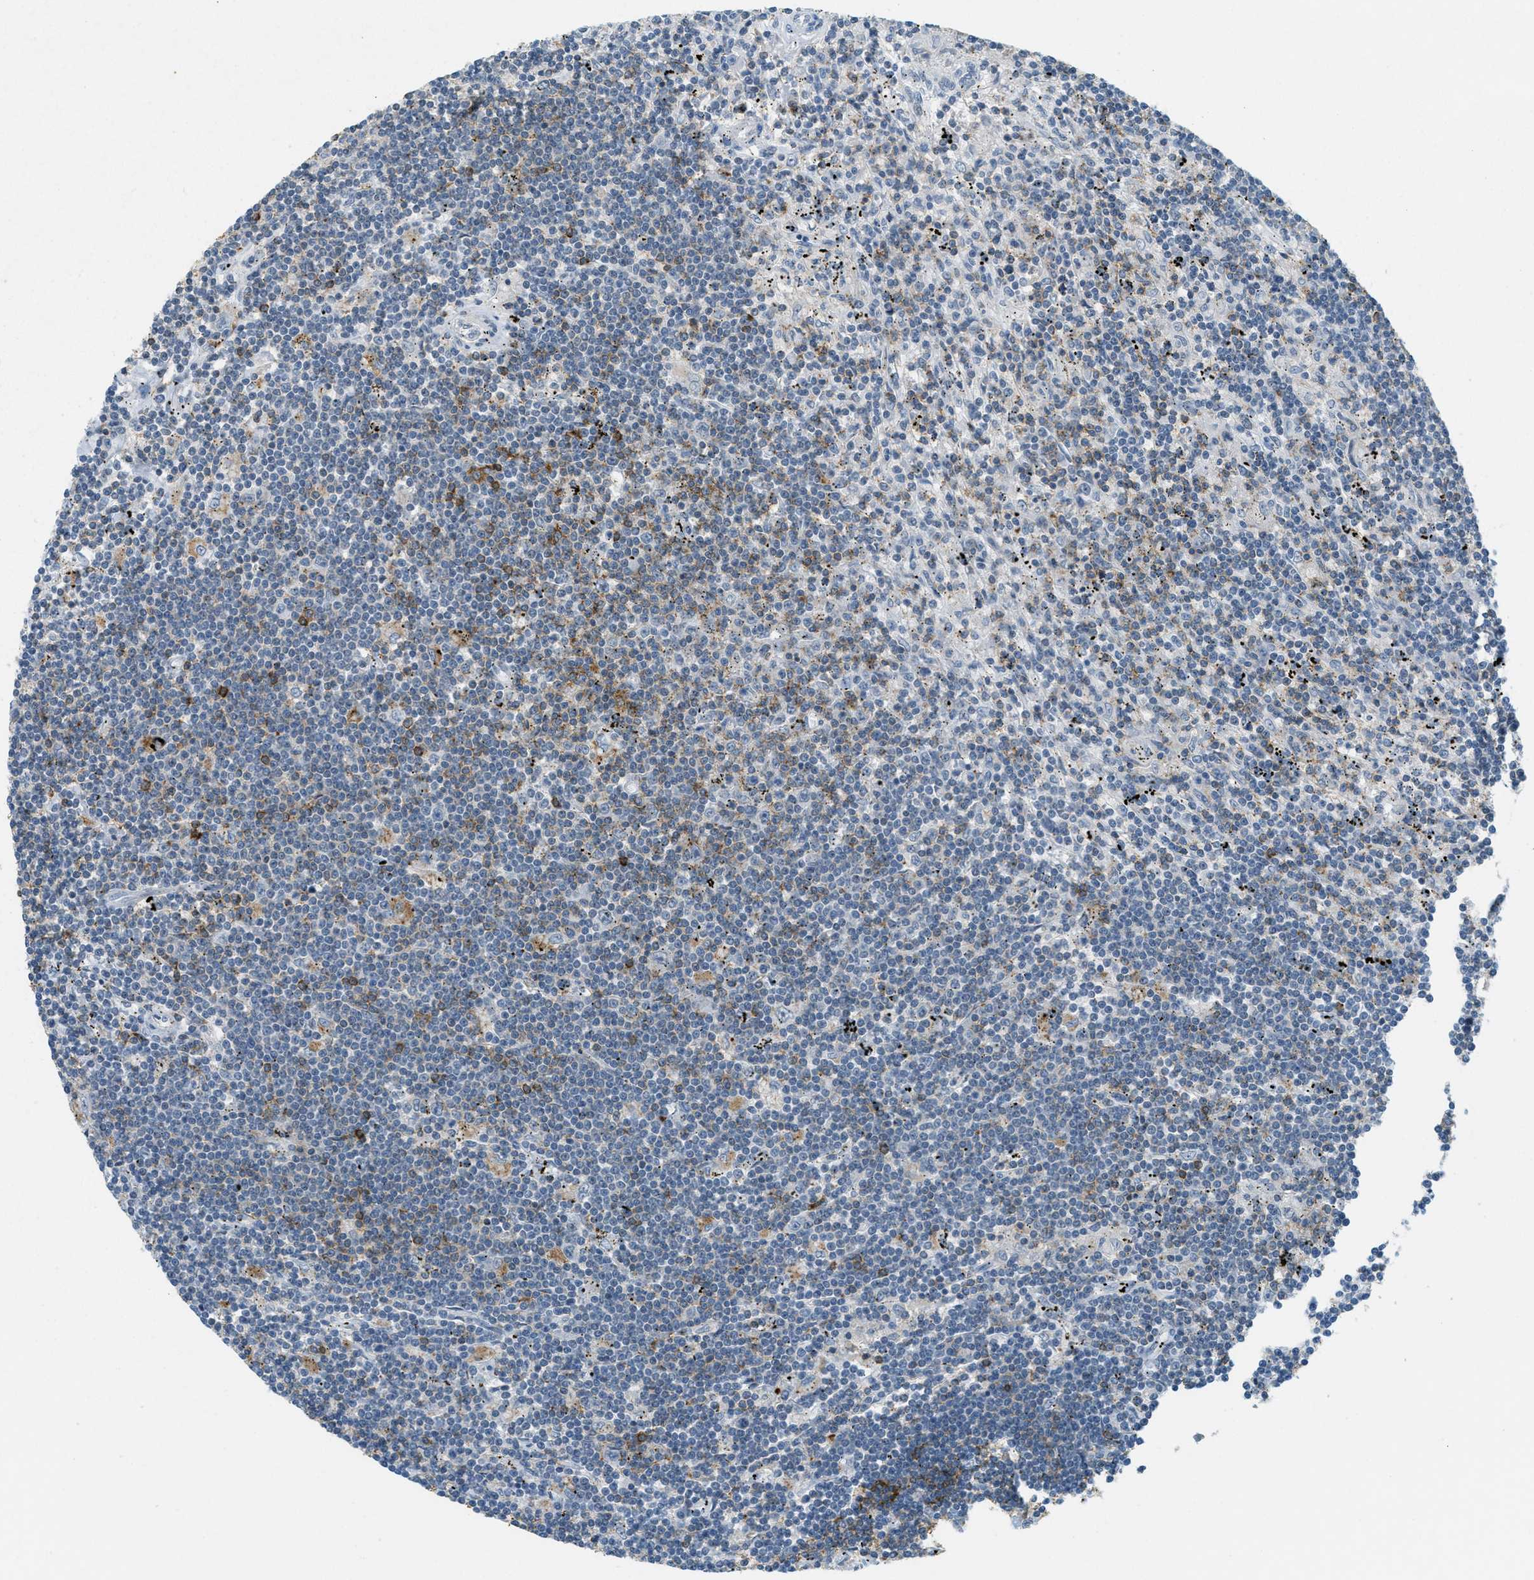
{"staining": {"intensity": "moderate", "quantity": "<25%", "location": "cytoplasmic/membranous"}, "tissue": "lymphoma", "cell_type": "Tumor cells", "image_type": "cancer", "snomed": [{"axis": "morphology", "description": "Malignant lymphoma, non-Hodgkin's type, Low grade"}, {"axis": "topography", "description": "Spleen"}], "caption": "This image reveals IHC staining of human lymphoma, with low moderate cytoplasmic/membranous staining in about <25% of tumor cells.", "gene": "FYN", "patient": {"sex": "male", "age": 76}}